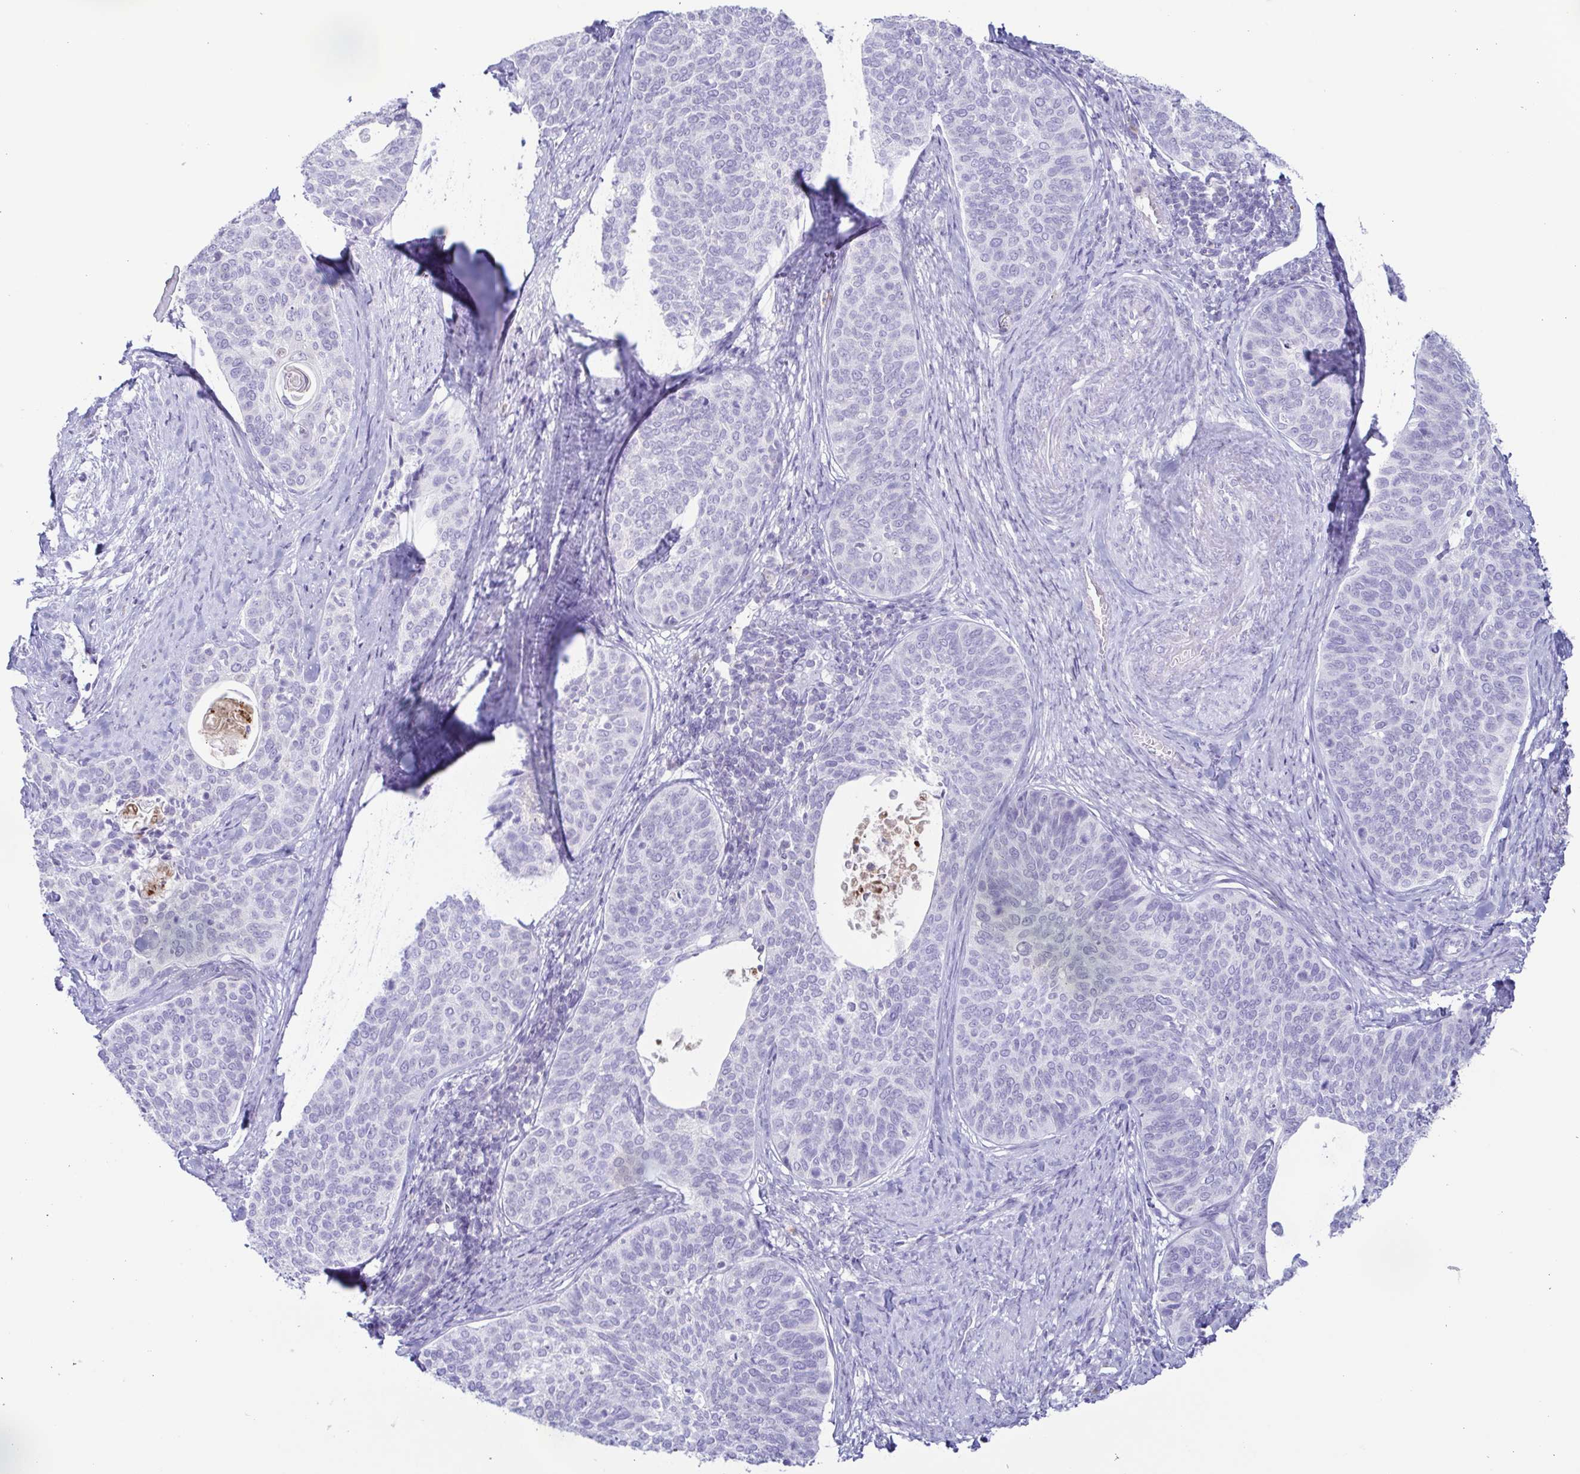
{"staining": {"intensity": "negative", "quantity": "none", "location": "none"}, "tissue": "cervical cancer", "cell_type": "Tumor cells", "image_type": "cancer", "snomed": [{"axis": "morphology", "description": "Squamous cell carcinoma, NOS"}, {"axis": "topography", "description": "Cervix"}], "caption": "This is an IHC micrograph of cervical squamous cell carcinoma. There is no staining in tumor cells.", "gene": "AZU1", "patient": {"sex": "female", "age": 69}}